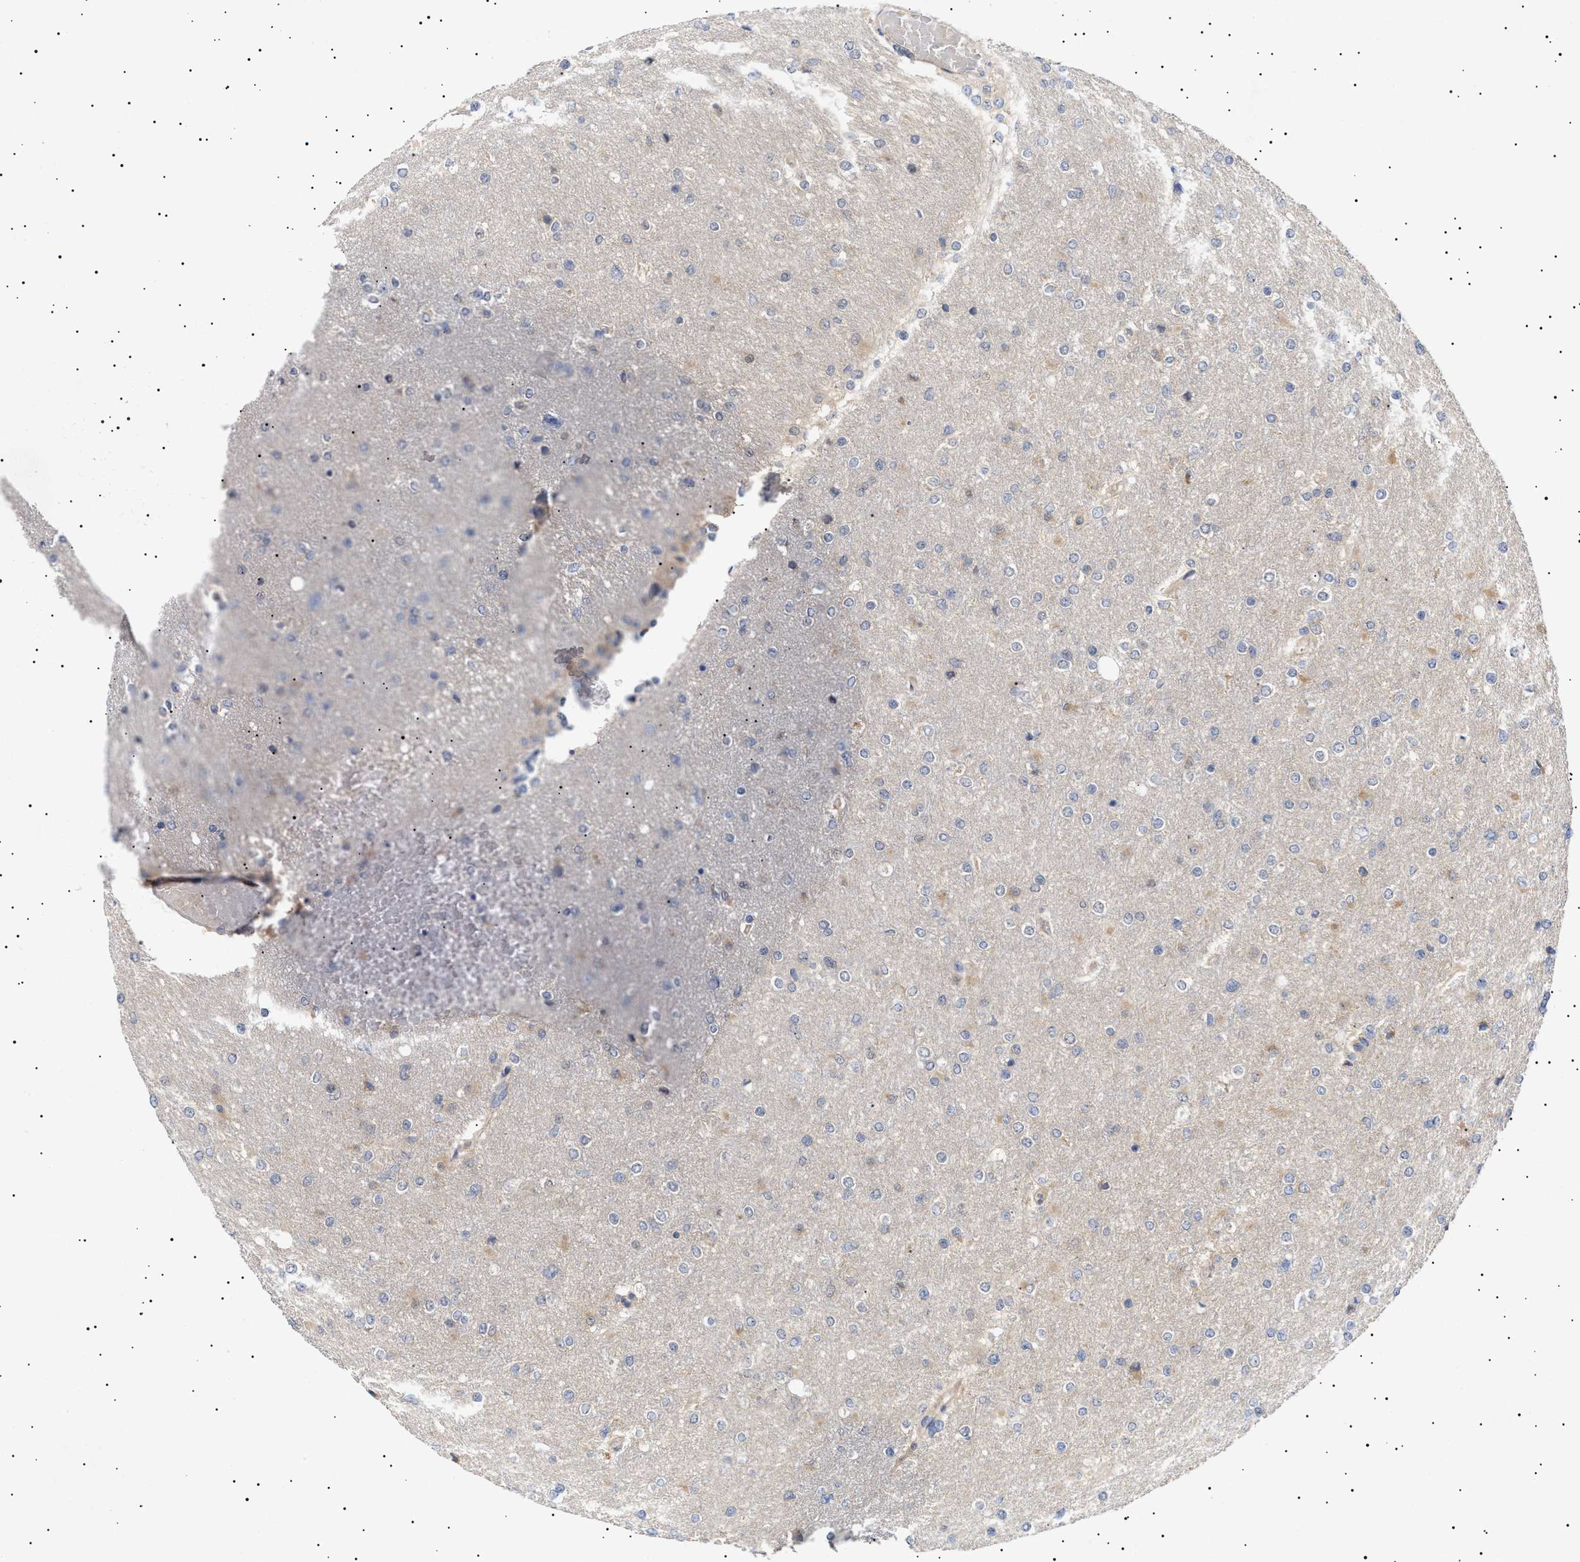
{"staining": {"intensity": "weak", "quantity": "<25%", "location": "cytoplasmic/membranous"}, "tissue": "glioma", "cell_type": "Tumor cells", "image_type": "cancer", "snomed": [{"axis": "morphology", "description": "Glioma, malignant, High grade"}, {"axis": "topography", "description": "Cerebral cortex"}], "caption": "Tumor cells are negative for protein expression in human malignant glioma (high-grade).", "gene": "NPLOC4", "patient": {"sex": "female", "age": 36}}